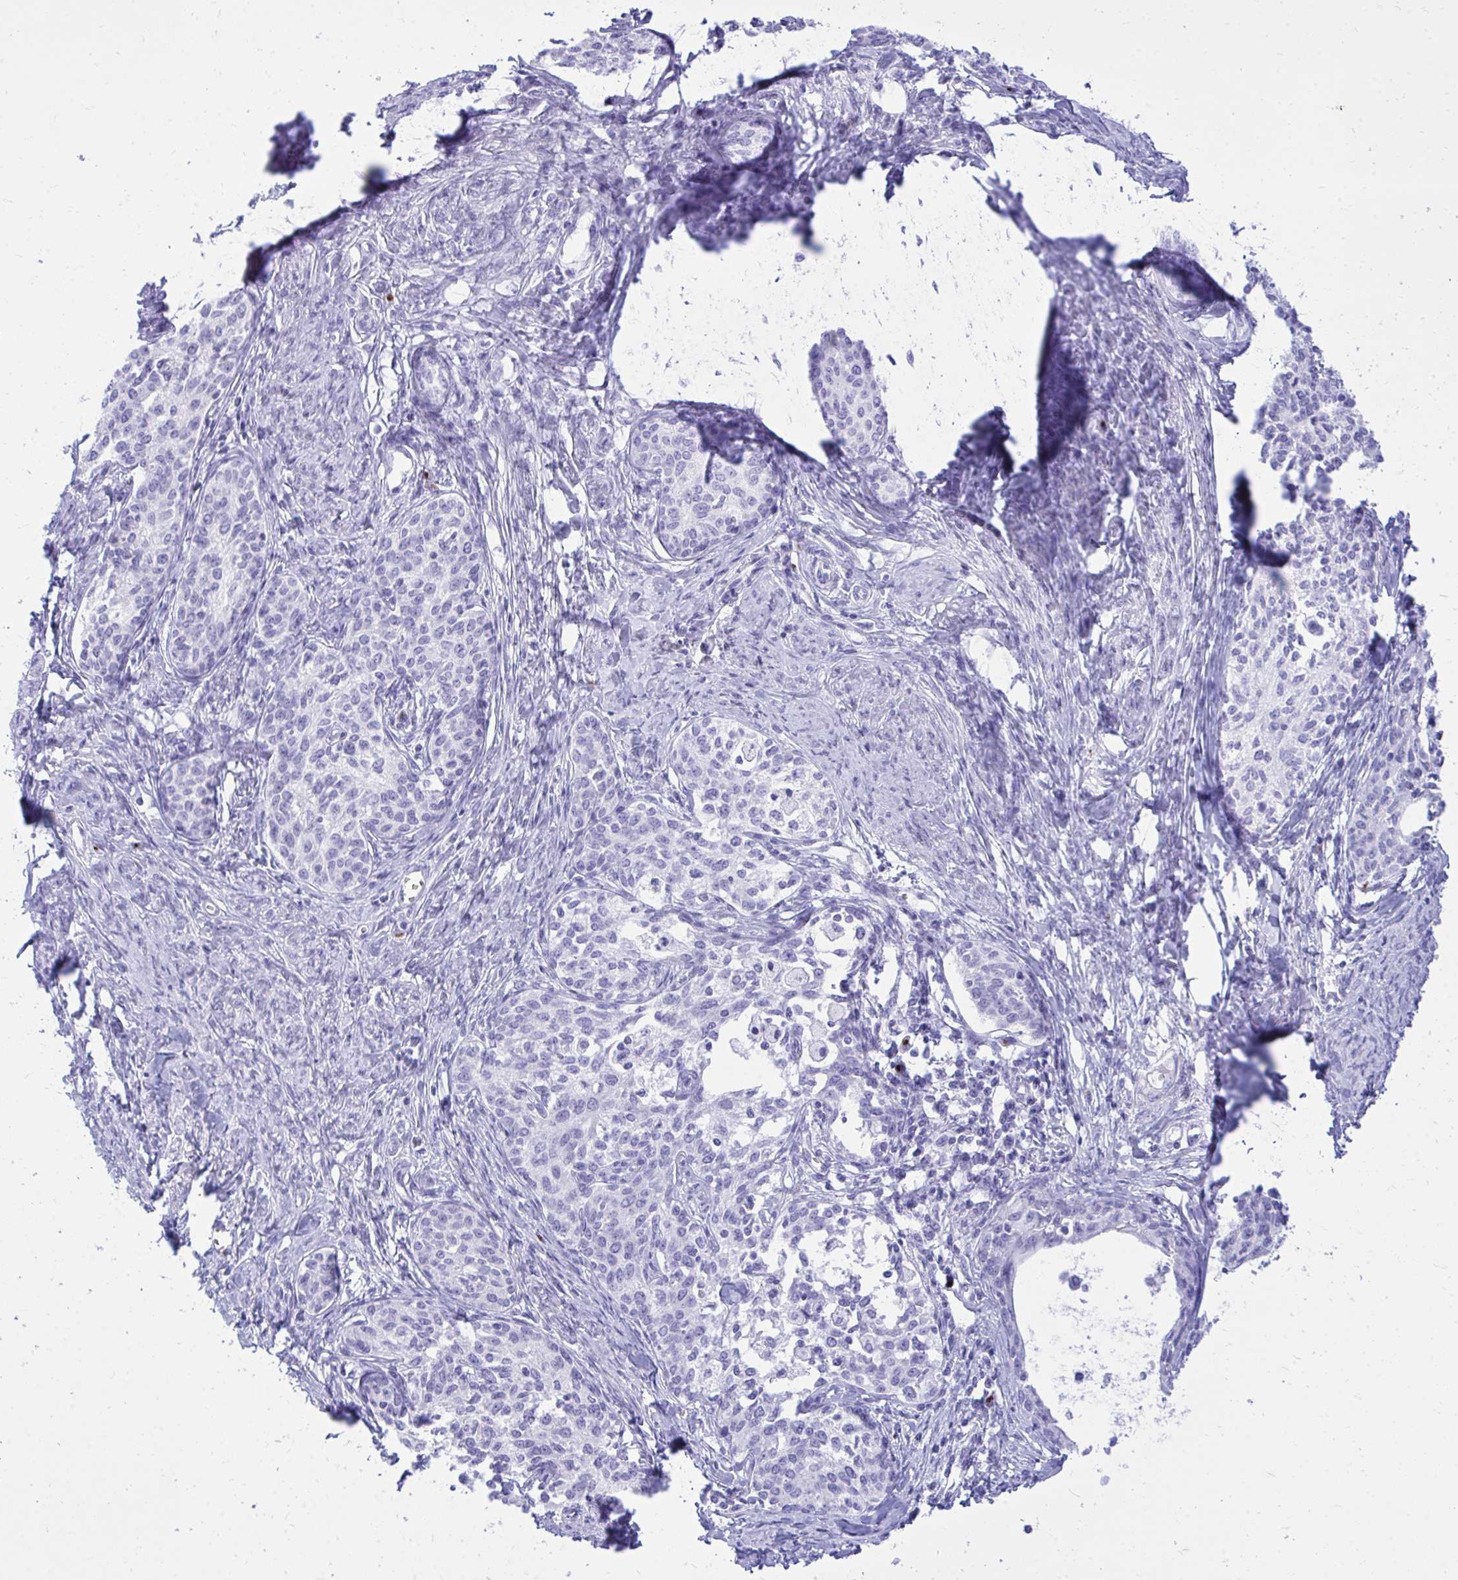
{"staining": {"intensity": "negative", "quantity": "none", "location": "none"}, "tissue": "cervical cancer", "cell_type": "Tumor cells", "image_type": "cancer", "snomed": [{"axis": "morphology", "description": "Squamous cell carcinoma, NOS"}, {"axis": "morphology", "description": "Adenocarcinoma, NOS"}, {"axis": "topography", "description": "Cervix"}], "caption": "Protein analysis of cervical squamous cell carcinoma reveals no significant positivity in tumor cells. (DAB (3,3'-diaminobenzidine) immunohistochemistry visualized using brightfield microscopy, high magnification).", "gene": "ANKDD1B", "patient": {"sex": "female", "age": 52}}